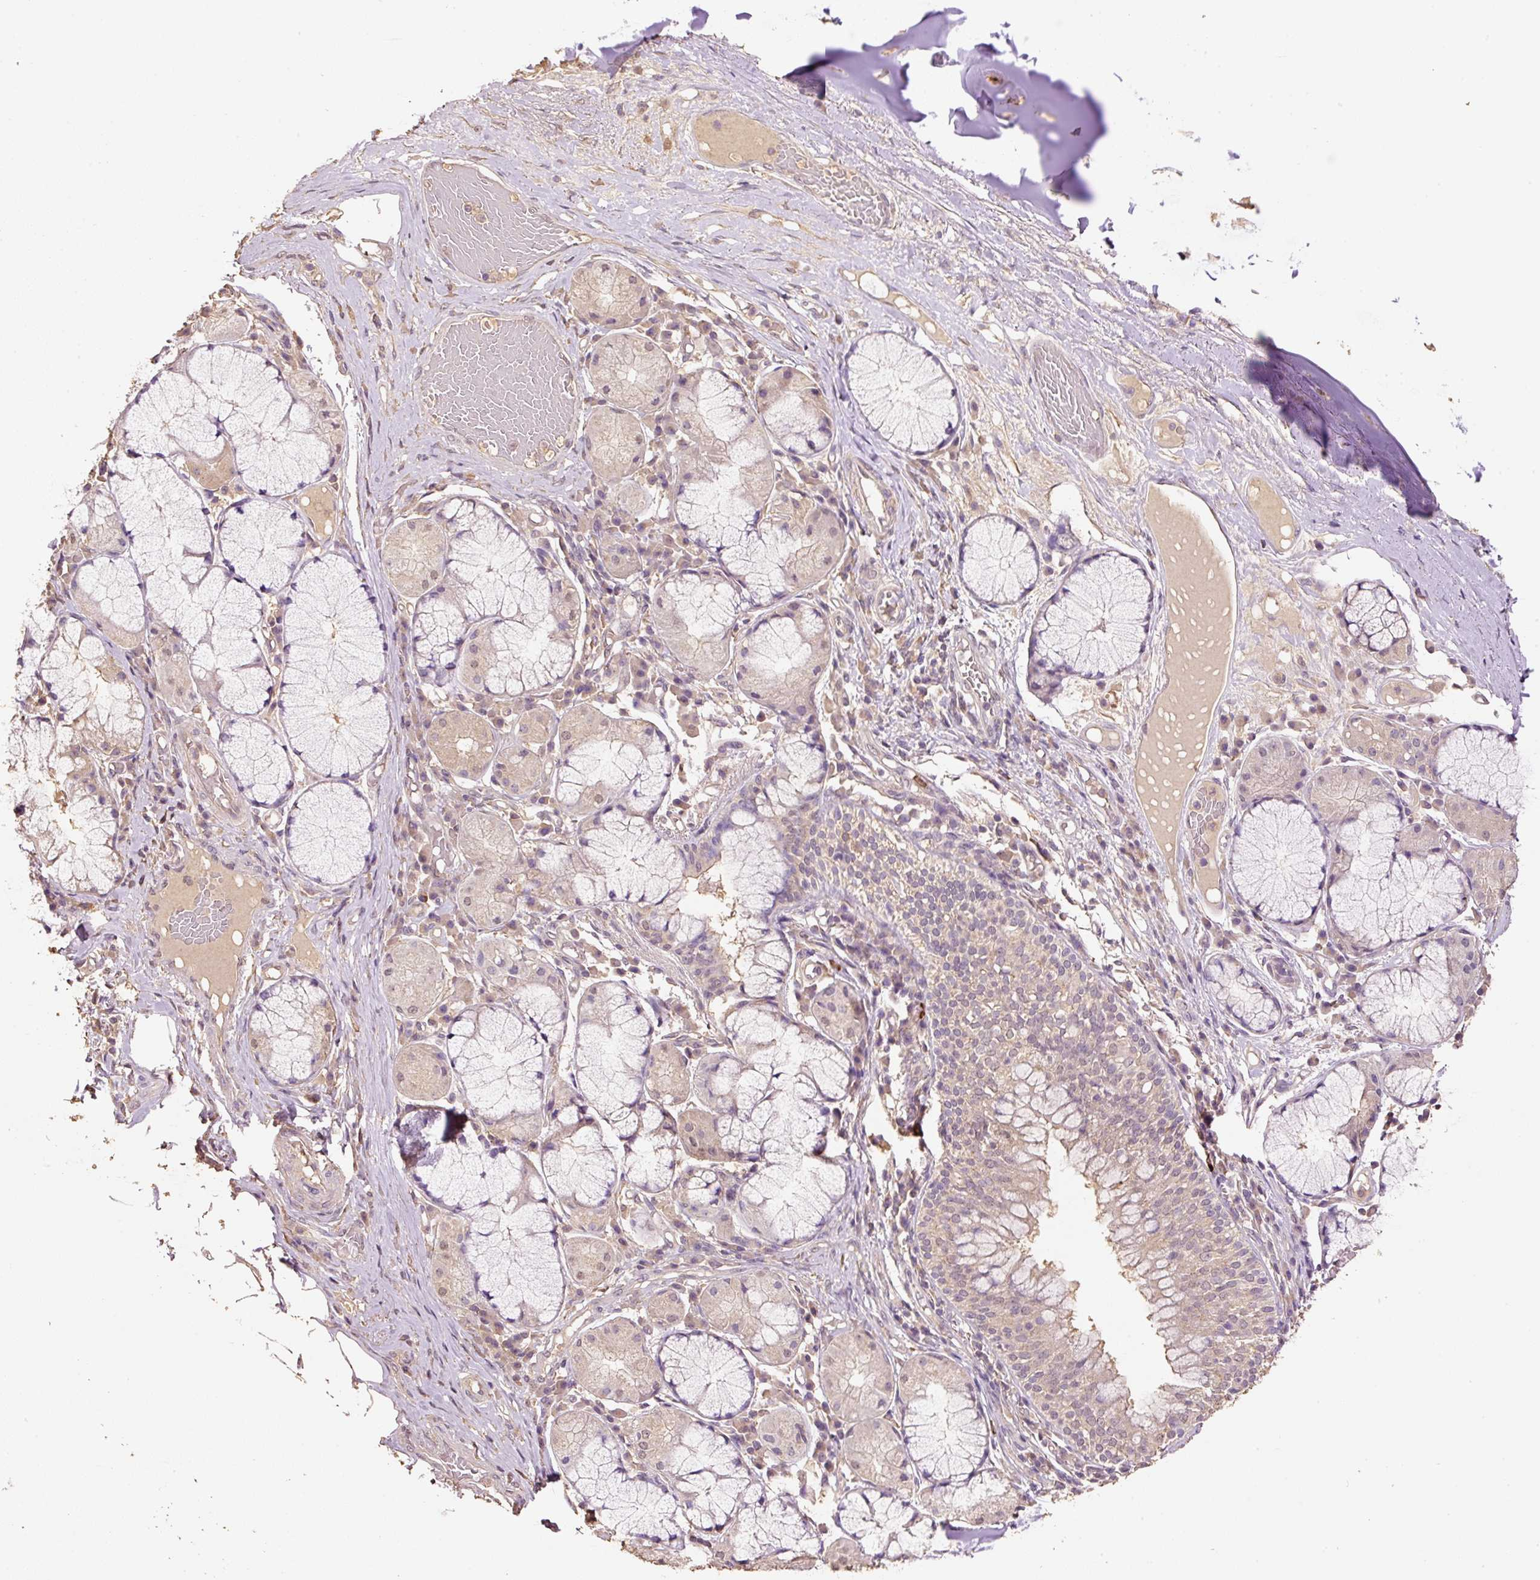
{"staining": {"intensity": "negative", "quantity": "none", "location": "none"}, "tissue": "adipose tissue", "cell_type": "Adipocytes", "image_type": "normal", "snomed": [{"axis": "morphology", "description": "Normal tissue, NOS"}, {"axis": "topography", "description": "Cartilage tissue"}, {"axis": "topography", "description": "Bronchus"}], "caption": "Immunohistochemistry (IHC) image of benign human adipose tissue stained for a protein (brown), which shows no positivity in adipocytes. (DAB immunohistochemistry visualized using brightfield microscopy, high magnification).", "gene": "HERC2", "patient": {"sex": "male", "age": 56}}